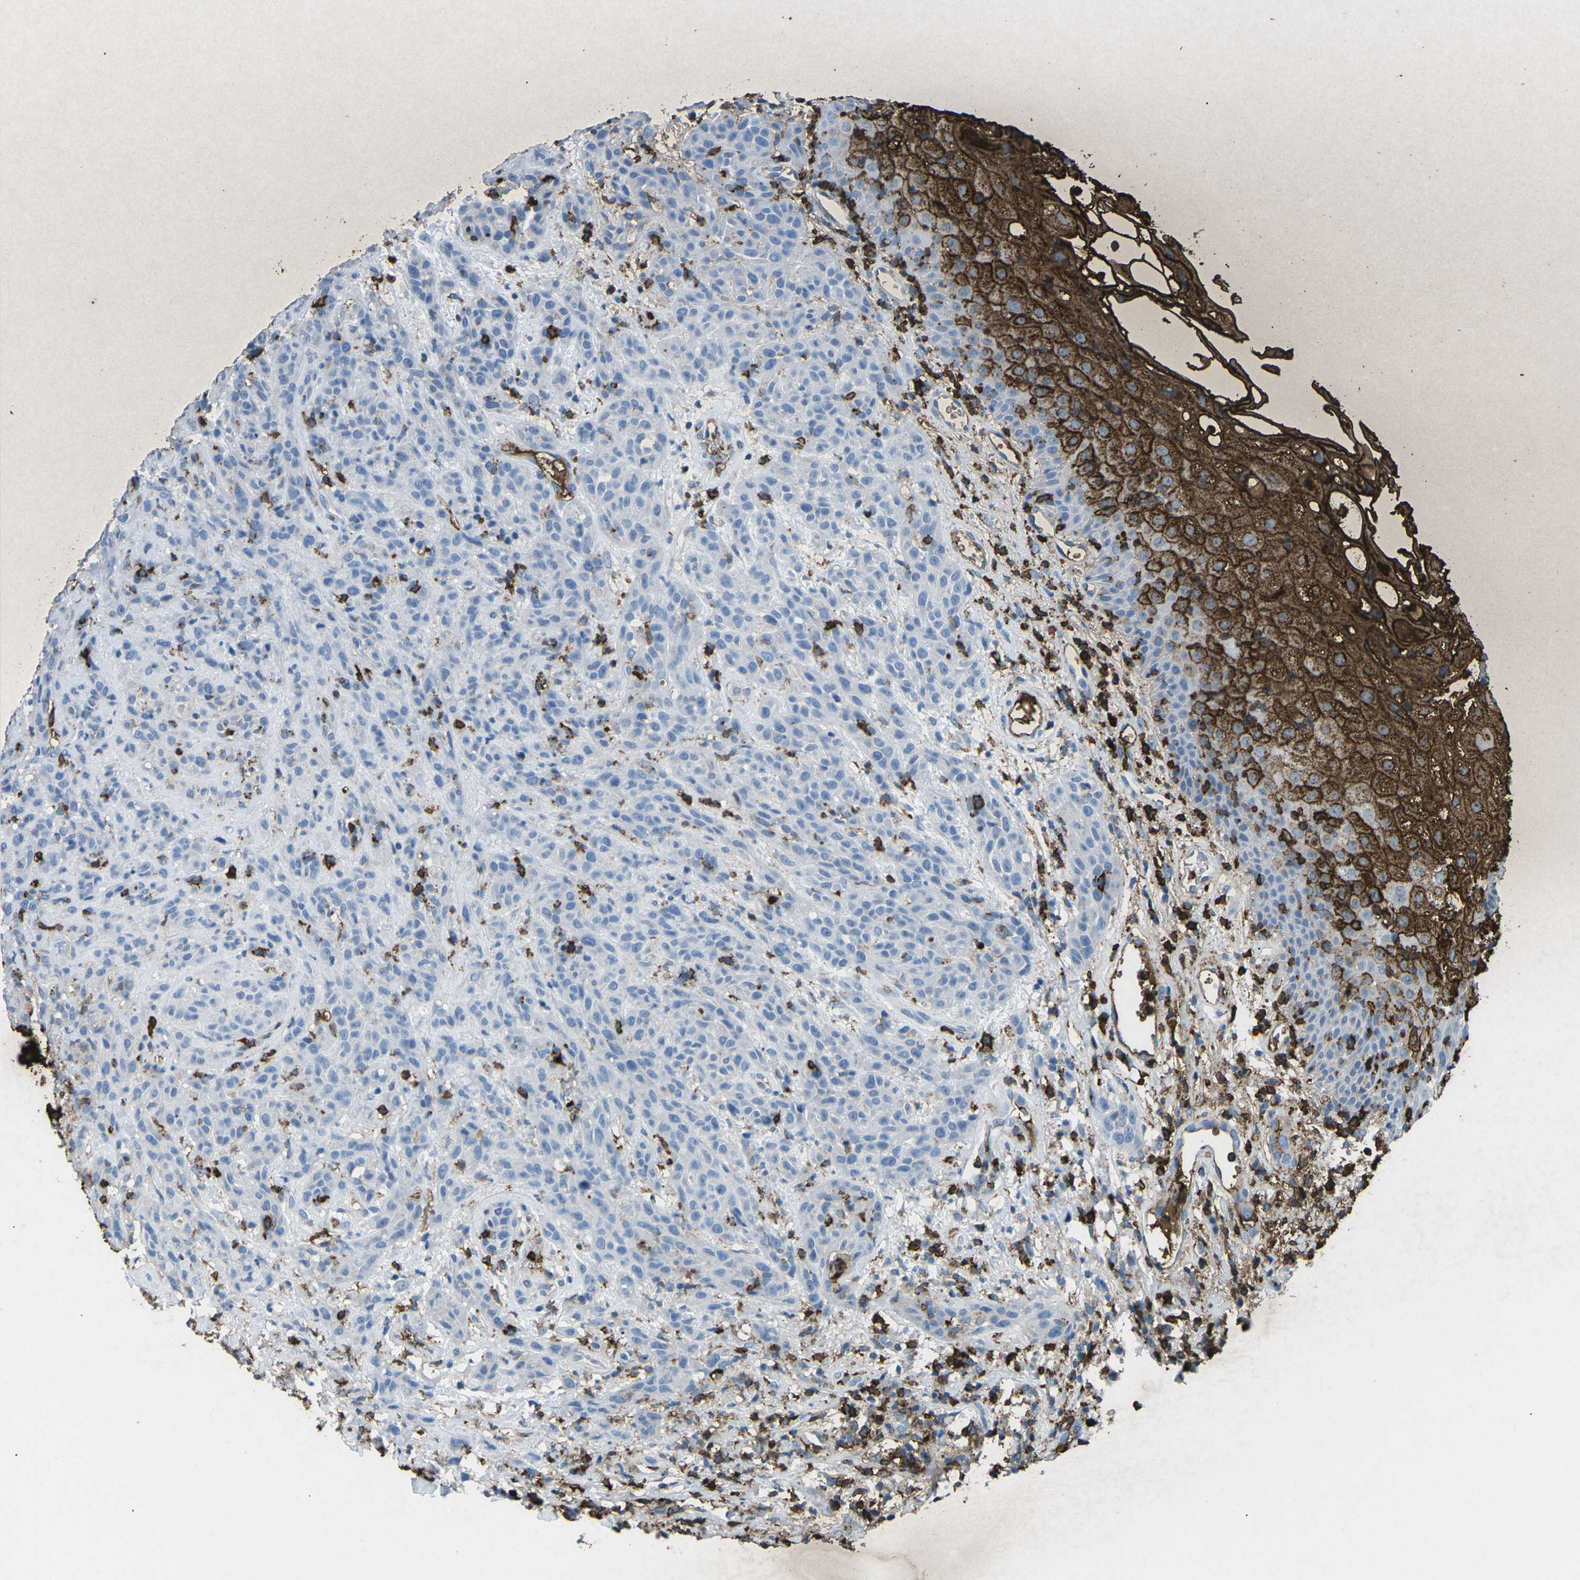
{"staining": {"intensity": "negative", "quantity": "none", "location": "none"}, "tissue": "head and neck cancer", "cell_type": "Tumor cells", "image_type": "cancer", "snomed": [{"axis": "morphology", "description": "Normal tissue, NOS"}, {"axis": "morphology", "description": "Squamous cell carcinoma, NOS"}, {"axis": "topography", "description": "Cartilage tissue"}, {"axis": "topography", "description": "Head-Neck"}], "caption": "IHC of squamous cell carcinoma (head and neck) demonstrates no expression in tumor cells. Brightfield microscopy of IHC stained with DAB (brown) and hematoxylin (blue), captured at high magnification.", "gene": "CTAGE1", "patient": {"sex": "male", "age": 62}}